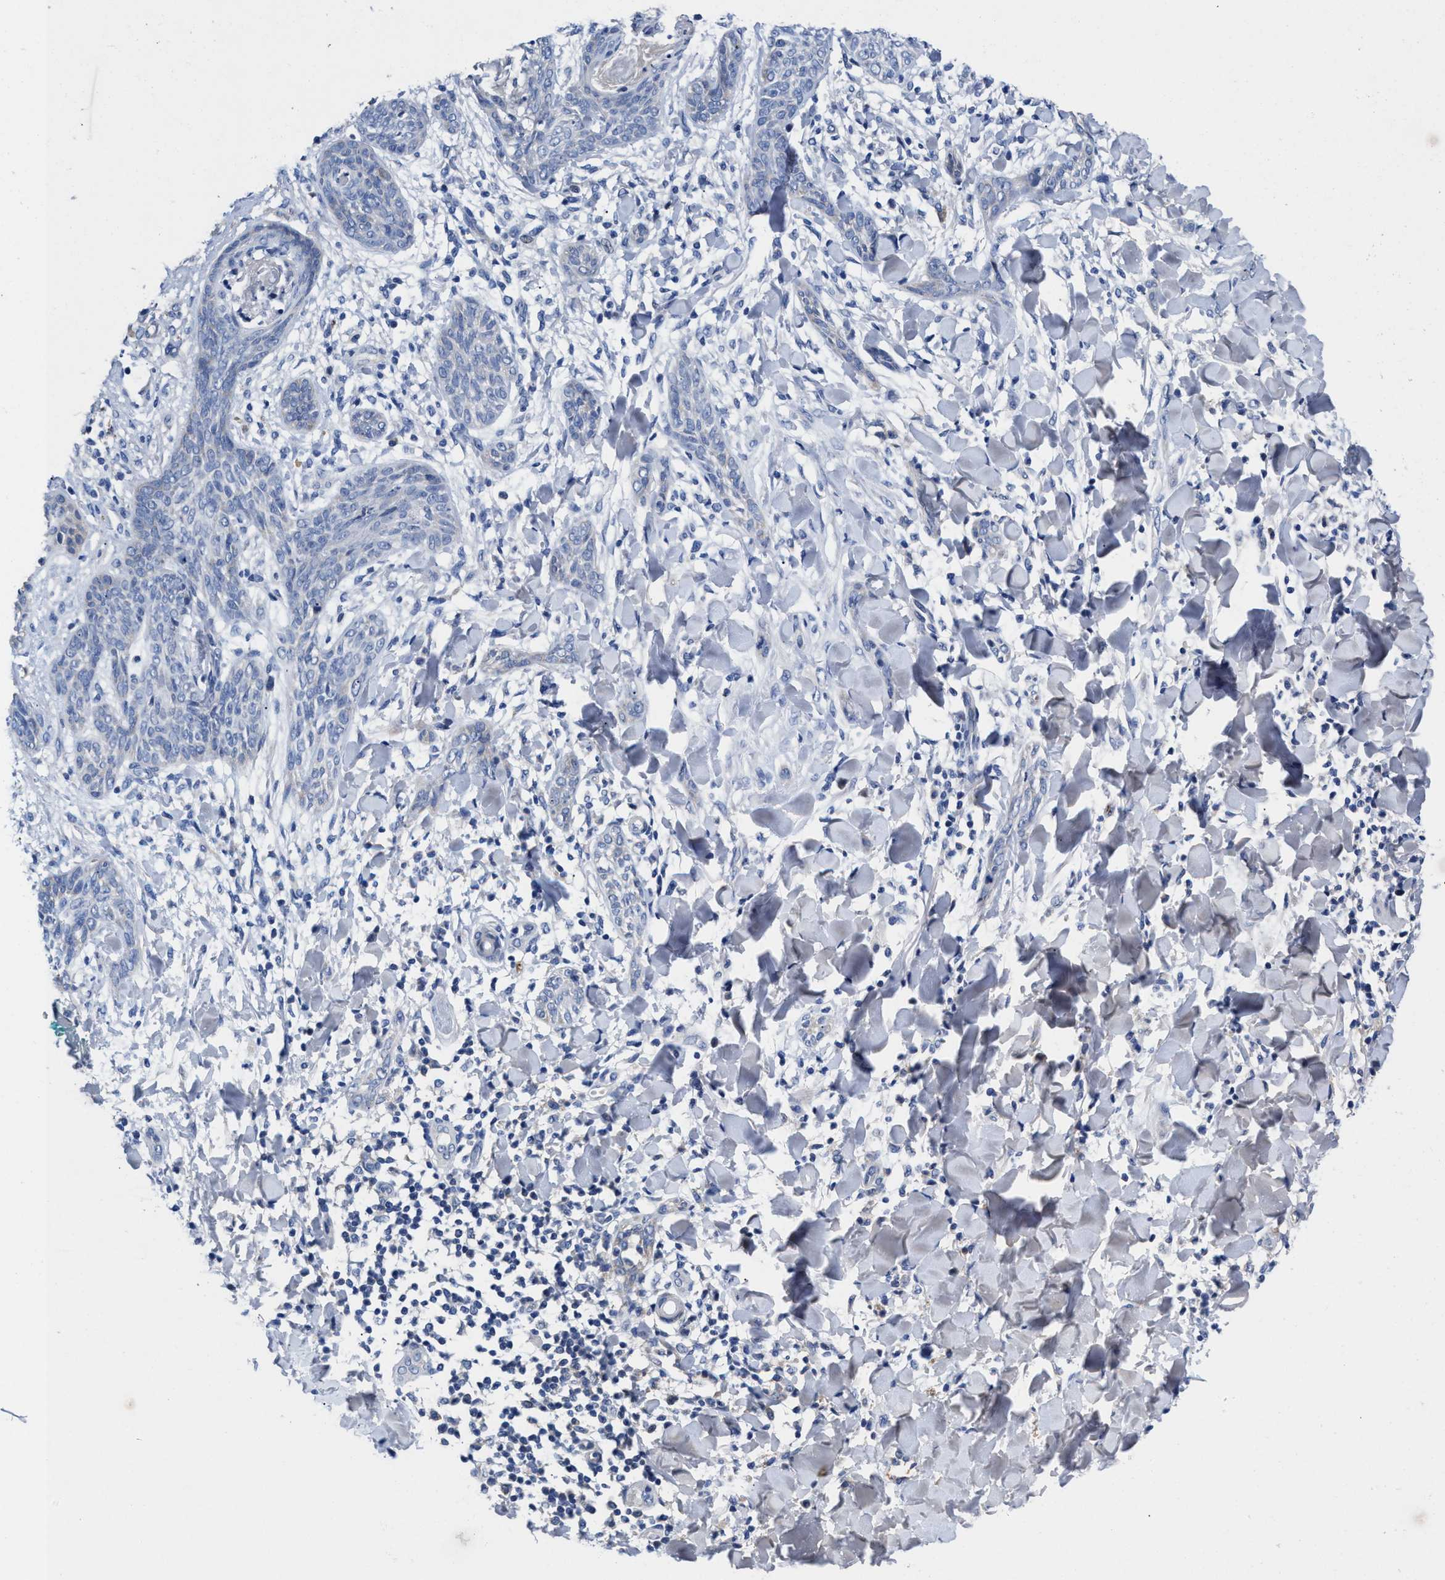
{"staining": {"intensity": "negative", "quantity": "none", "location": "none"}, "tissue": "skin cancer", "cell_type": "Tumor cells", "image_type": "cancer", "snomed": [{"axis": "morphology", "description": "Basal cell carcinoma"}, {"axis": "topography", "description": "Skin"}], "caption": "Basal cell carcinoma (skin) was stained to show a protein in brown. There is no significant expression in tumor cells. (DAB (3,3'-diaminobenzidine) immunohistochemistry (IHC) visualized using brightfield microscopy, high magnification).", "gene": "DHRS13", "patient": {"sex": "female", "age": 59}}